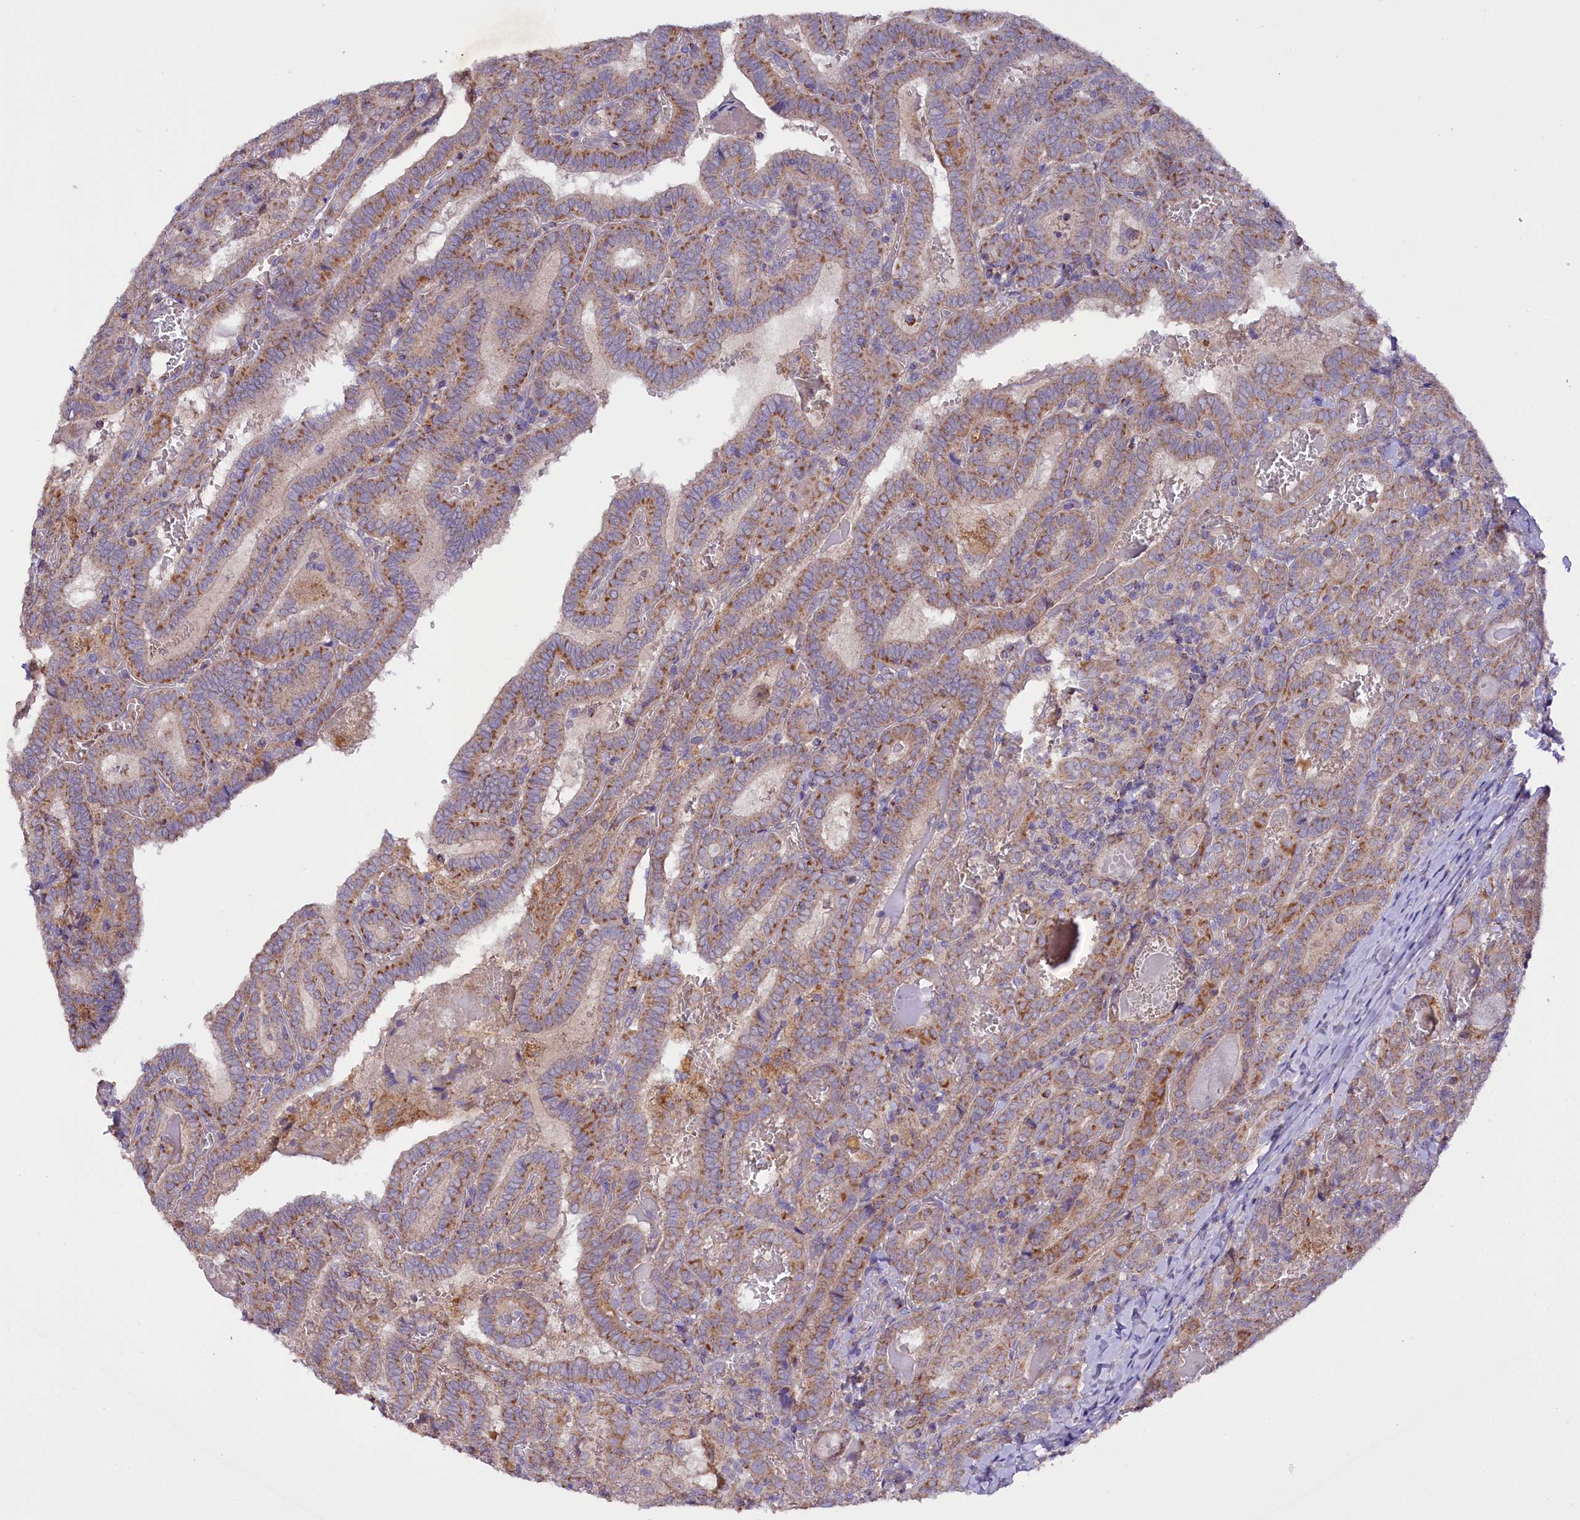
{"staining": {"intensity": "moderate", "quantity": ">75%", "location": "cytoplasmic/membranous"}, "tissue": "thyroid cancer", "cell_type": "Tumor cells", "image_type": "cancer", "snomed": [{"axis": "morphology", "description": "Papillary adenocarcinoma, NOS"}, {"axis": "topography", "description": "Thyroid gland"}], "caption": "Tumor cells show medium levels of moderate cytoplasmic/membranous positivity in approximately >75% of cells in thyroid cancer (papillary adenocarcinoma).", "gene": "ZNF45", "patient": {"sex": "female", "age": 72}}